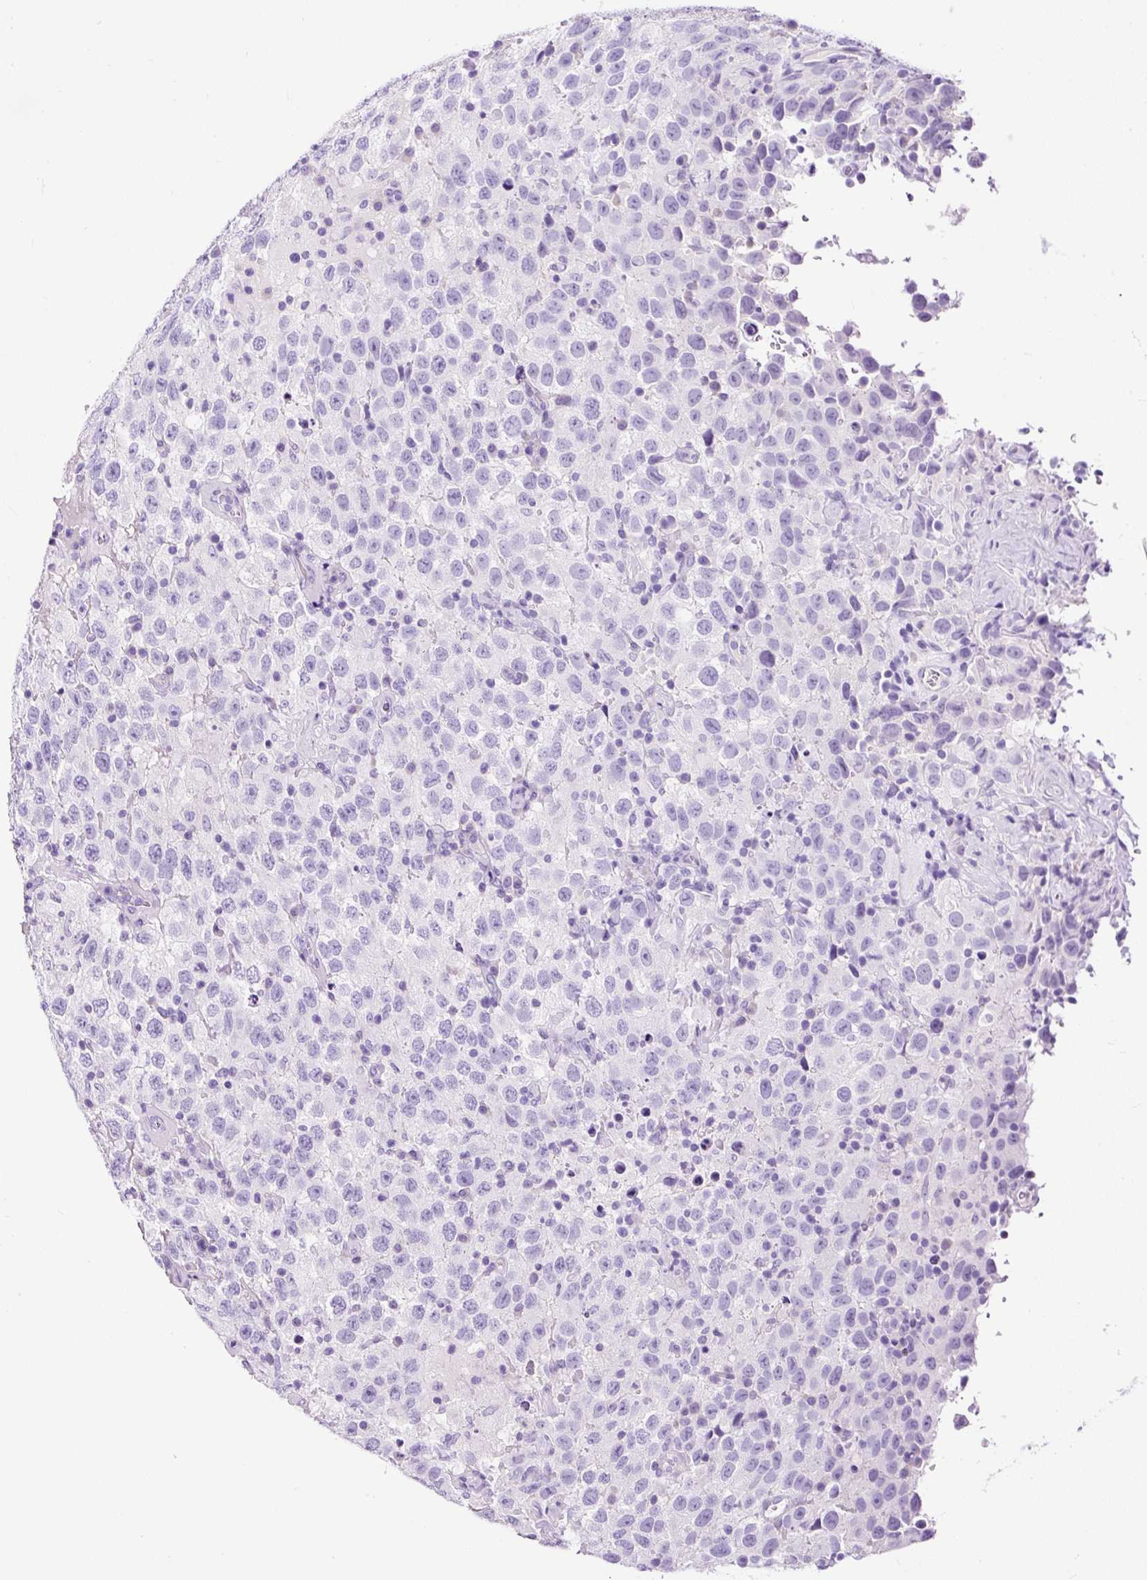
{"staining": {"intensity": "negative", "quantity": "none", "location": "none"}, "tissue": "testis cancer", "cell_type": "Tumor cells", "image_type": "cancer", "snomed": [{"axis": "morphology", "description": "Seminoma, NOS"}, {"axis": "topography", "description": "Testis"}], "caption": "This is a micrograph of IHC staining of testis seminoma, which shows no expression in tumor cells.", "gene": "STOX2", "patient": {"sex": "male", "age": 41}}